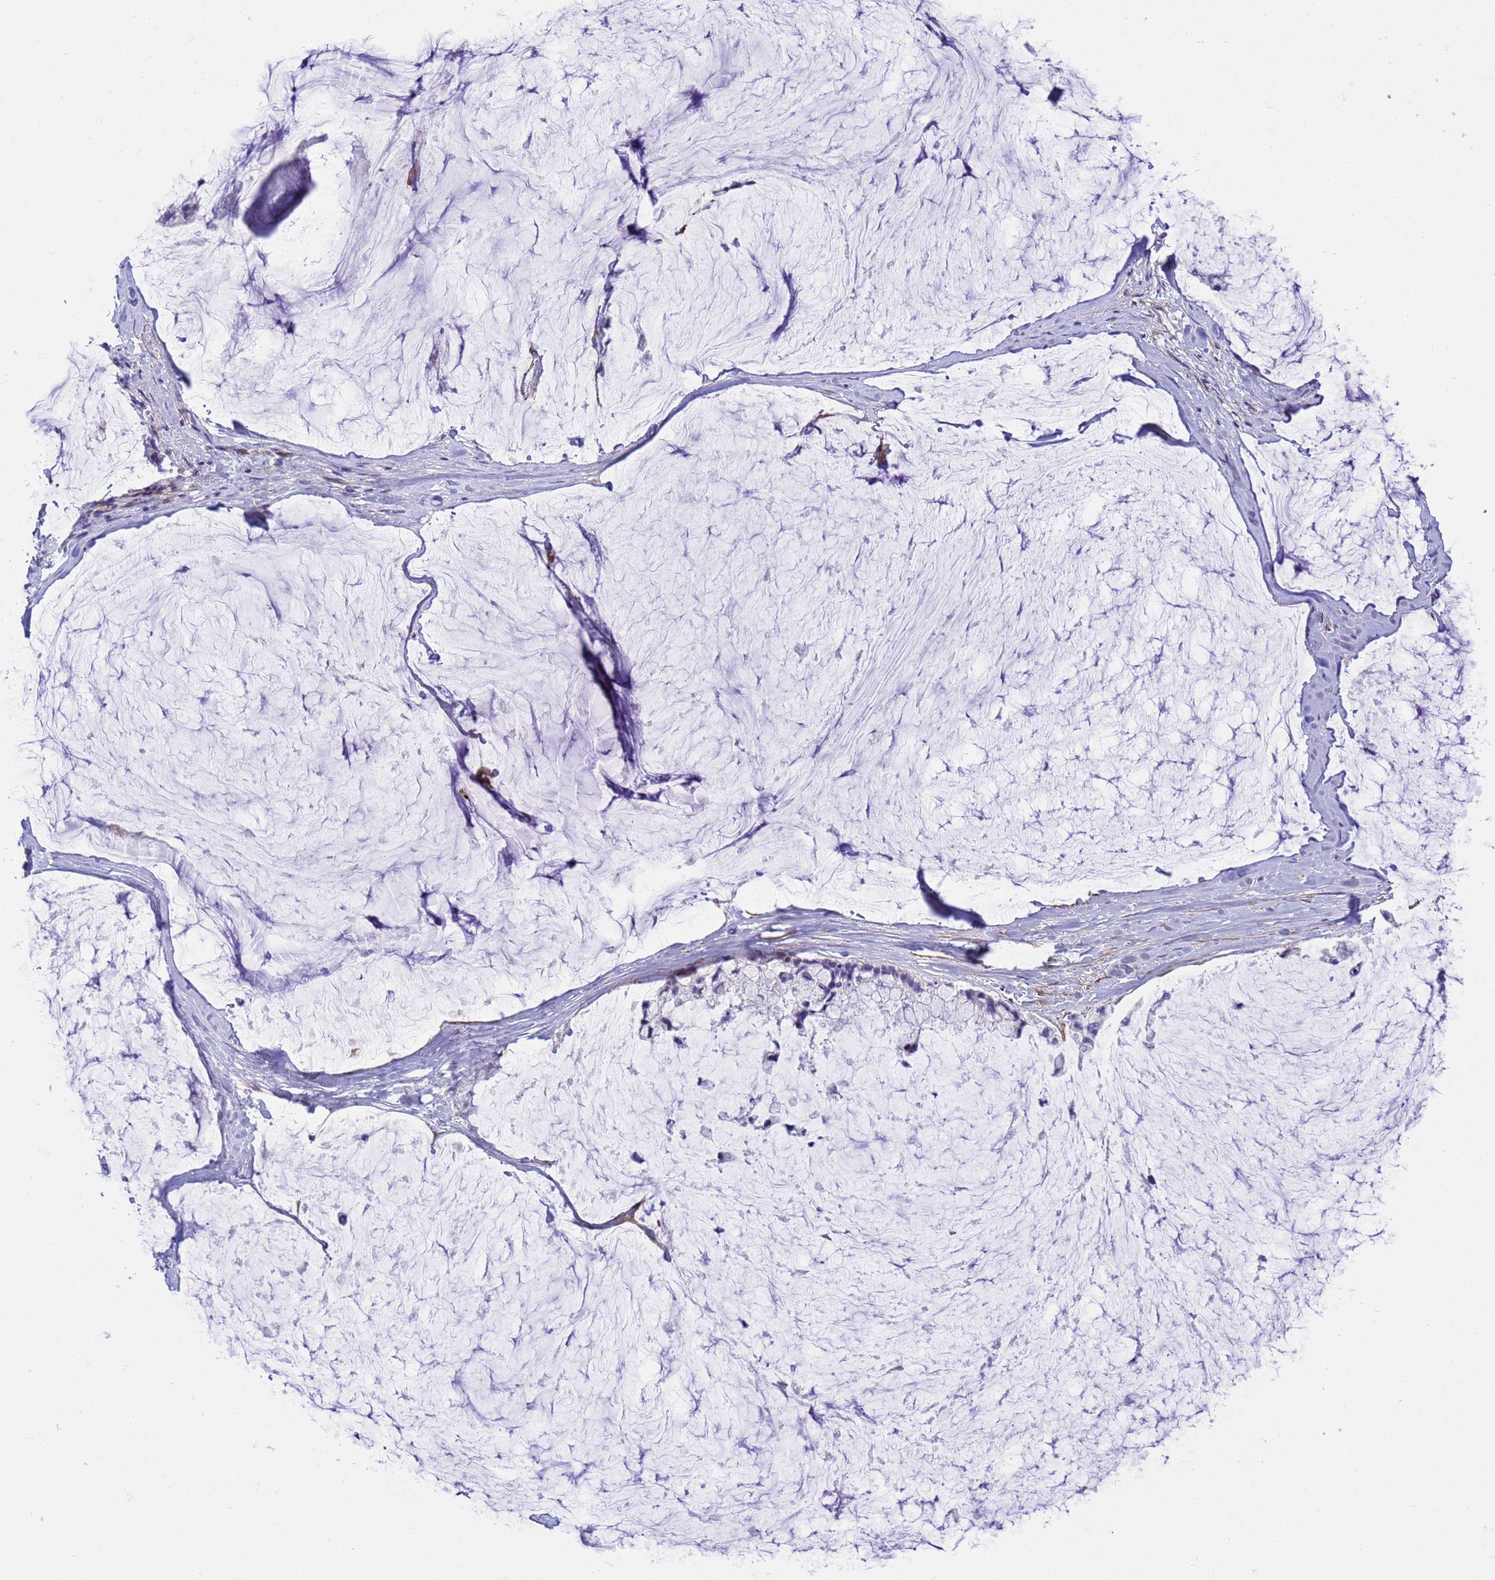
{"staining": {"intensity": "negative", "quantity": "none", "location": "none"}, "tissue": "ovarian cancer", "cell_type": "Tumor cells", "image_type": "cancer", "snomed": [{"axis": "morphology", "description": "Cystadenocarcinoma, mucinous, NOS"}, {"axis": "topography", "description": "Ovary"}], "caption": "High magnification brightfield microscopy of ovarian cancer stained with DAB (brown) and counterstained with hematoxylin (blue): tumor cells show no significant positivity.", "gene": "P2RX7", "patient": {"sex": "female", "age": 39}}